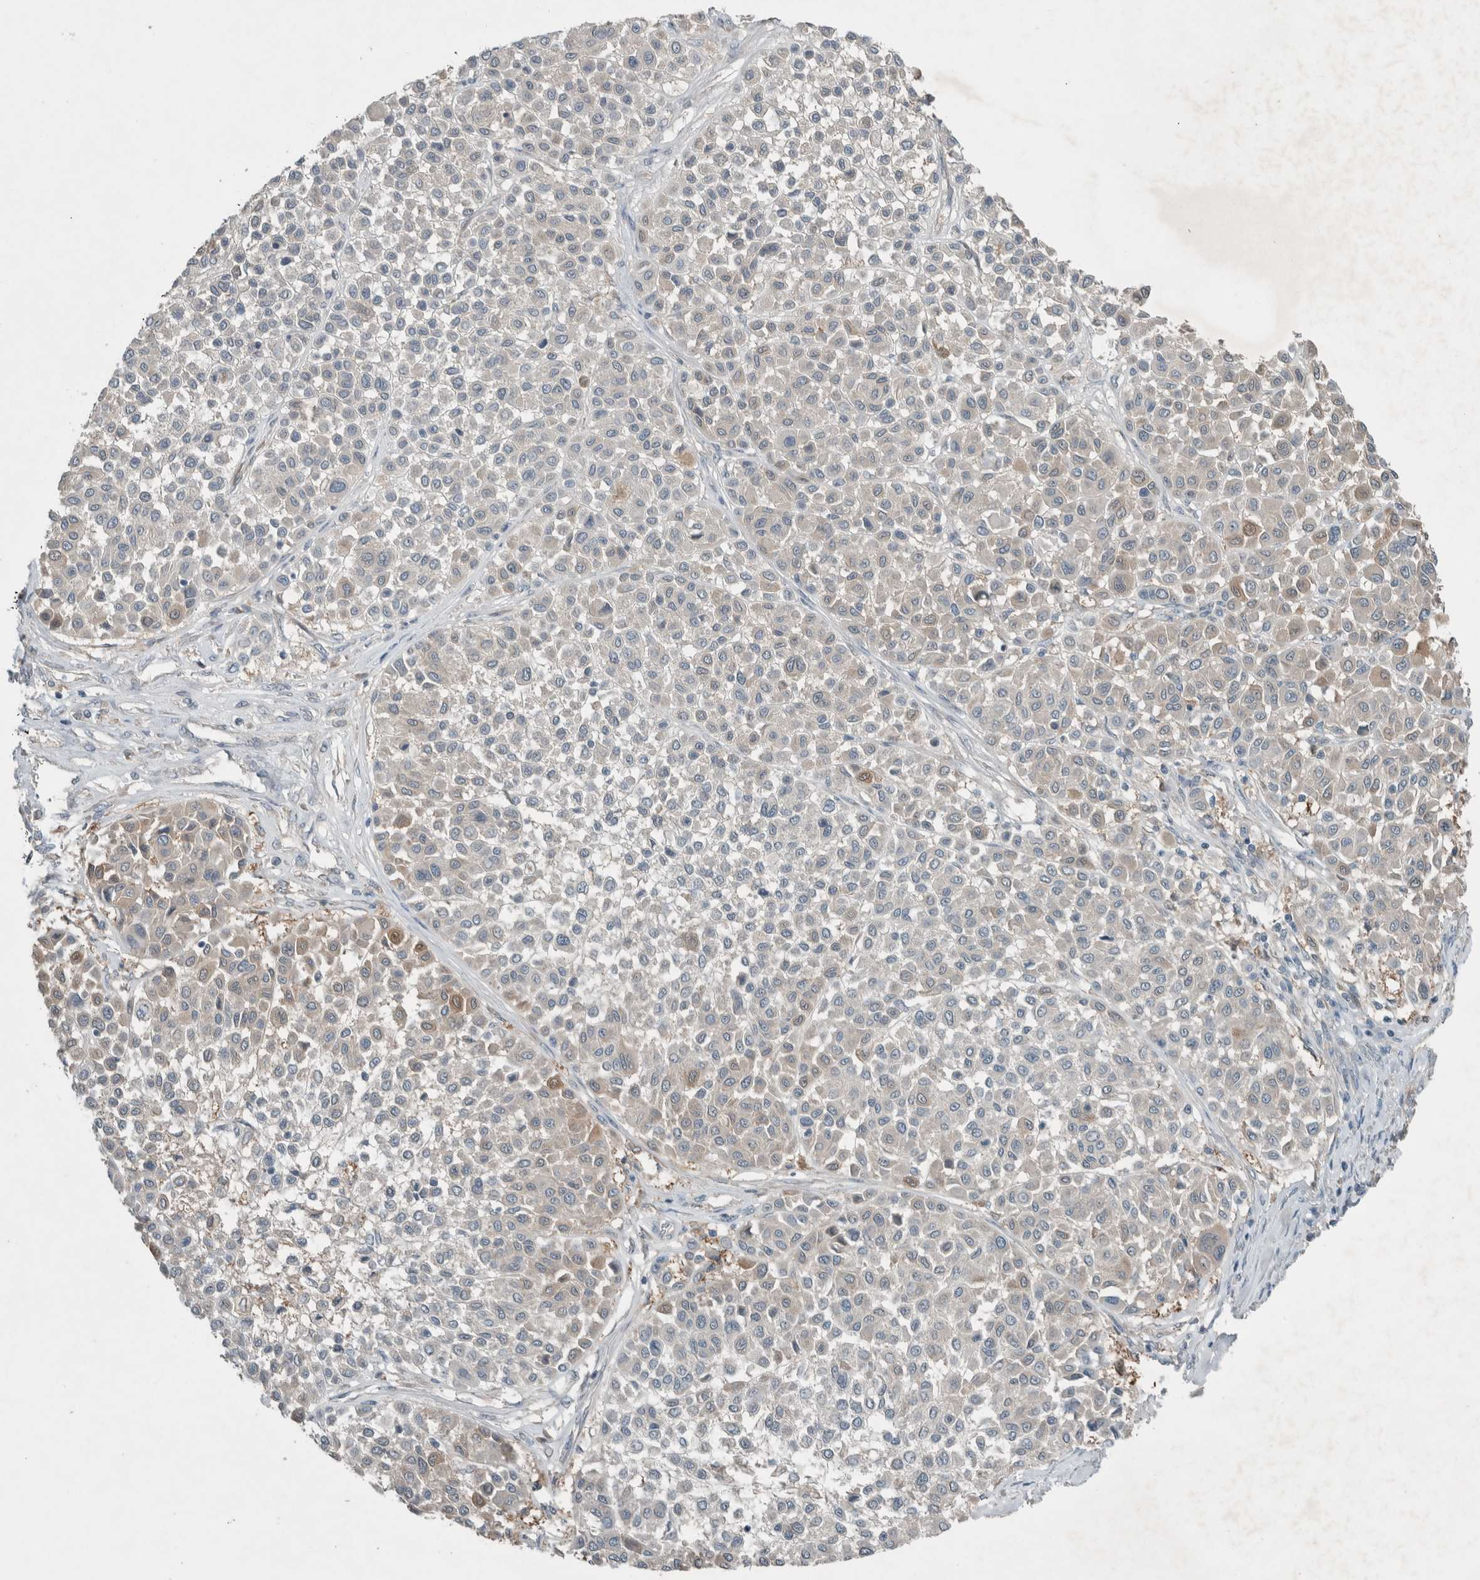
{"staining": {"intensity": "negative", "quantity": "none", "location": "none"}, "tissue": "melanoma", "cell_type": "Tumor cells", "image_type": "cancer", "snomed": [{"axis": "morphology", "description": "Malignant melanoma, Metastatic site"}, {"axis": "topography", "description": "Soft tissue"}], "caption": "DAB immunohistochemical staining of human malignant melanoma (metastatic site) demonstrates no significant staining in tumor cells.", "gene": "RALGDS", "patient": {"sex": "male", "age": 41}}